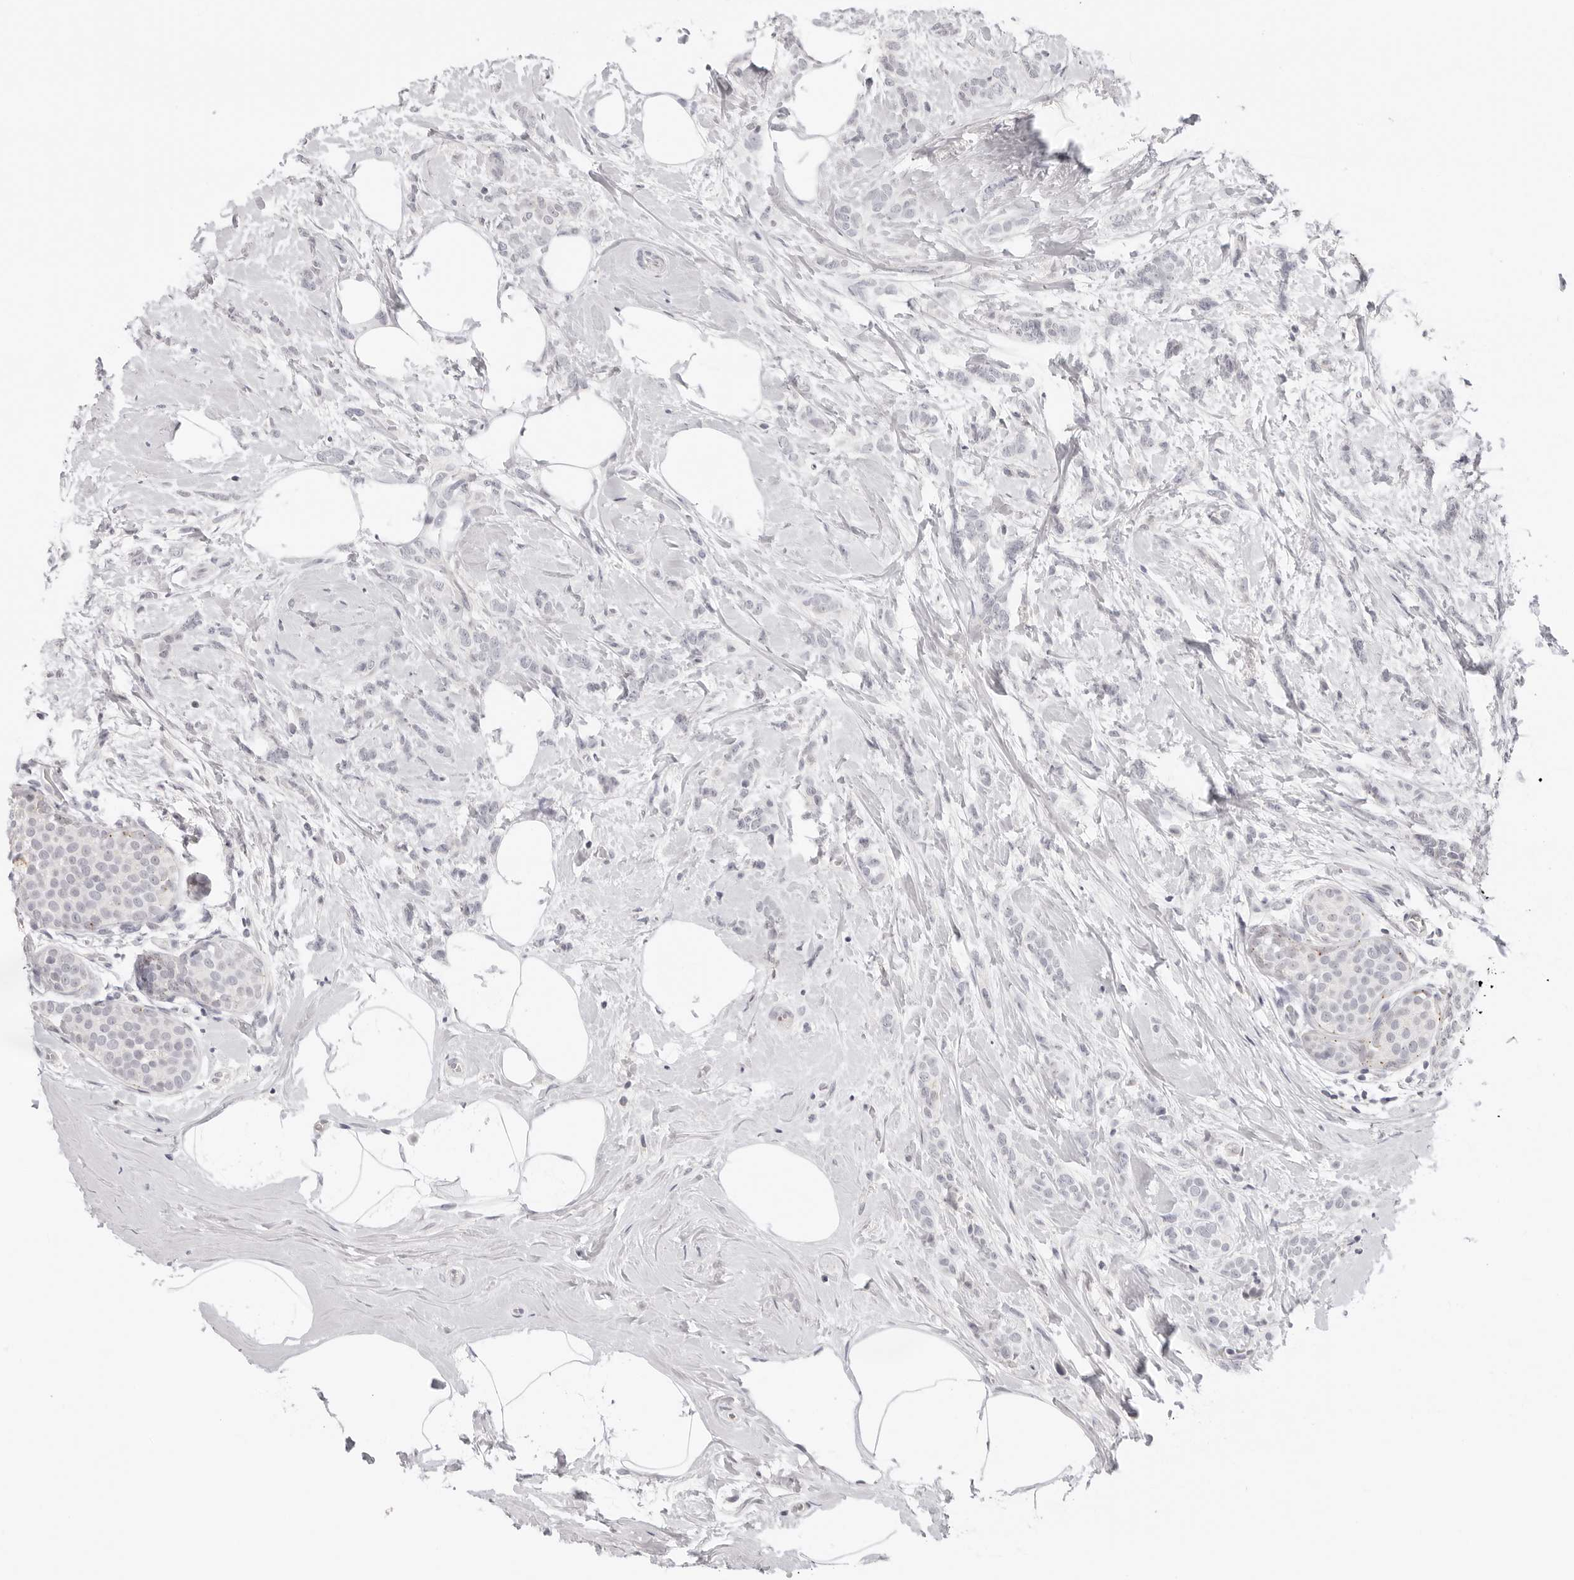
{"staining": {"intensity": "negative", "quantity": "none", "location": "none"}, "tissue": "breast cancer", "cell_type": "Tumor cells", "image_type": "cancer", "snomed": [{"axis": "morphology", "description": "Lobular carcinoma, in situ"}, {"axis": "morphology", "description": "Lobular carcinoma"}, {"axis": "topography", "description": "Breast"}], "caption": "There is no significant staining in tumor cells of breast cancer. (Immunohistochemistry (ihc), brightfield microscopy, high magnification).", "gene": "STRADB", "patient": {"sex": "female", "age": 41}}